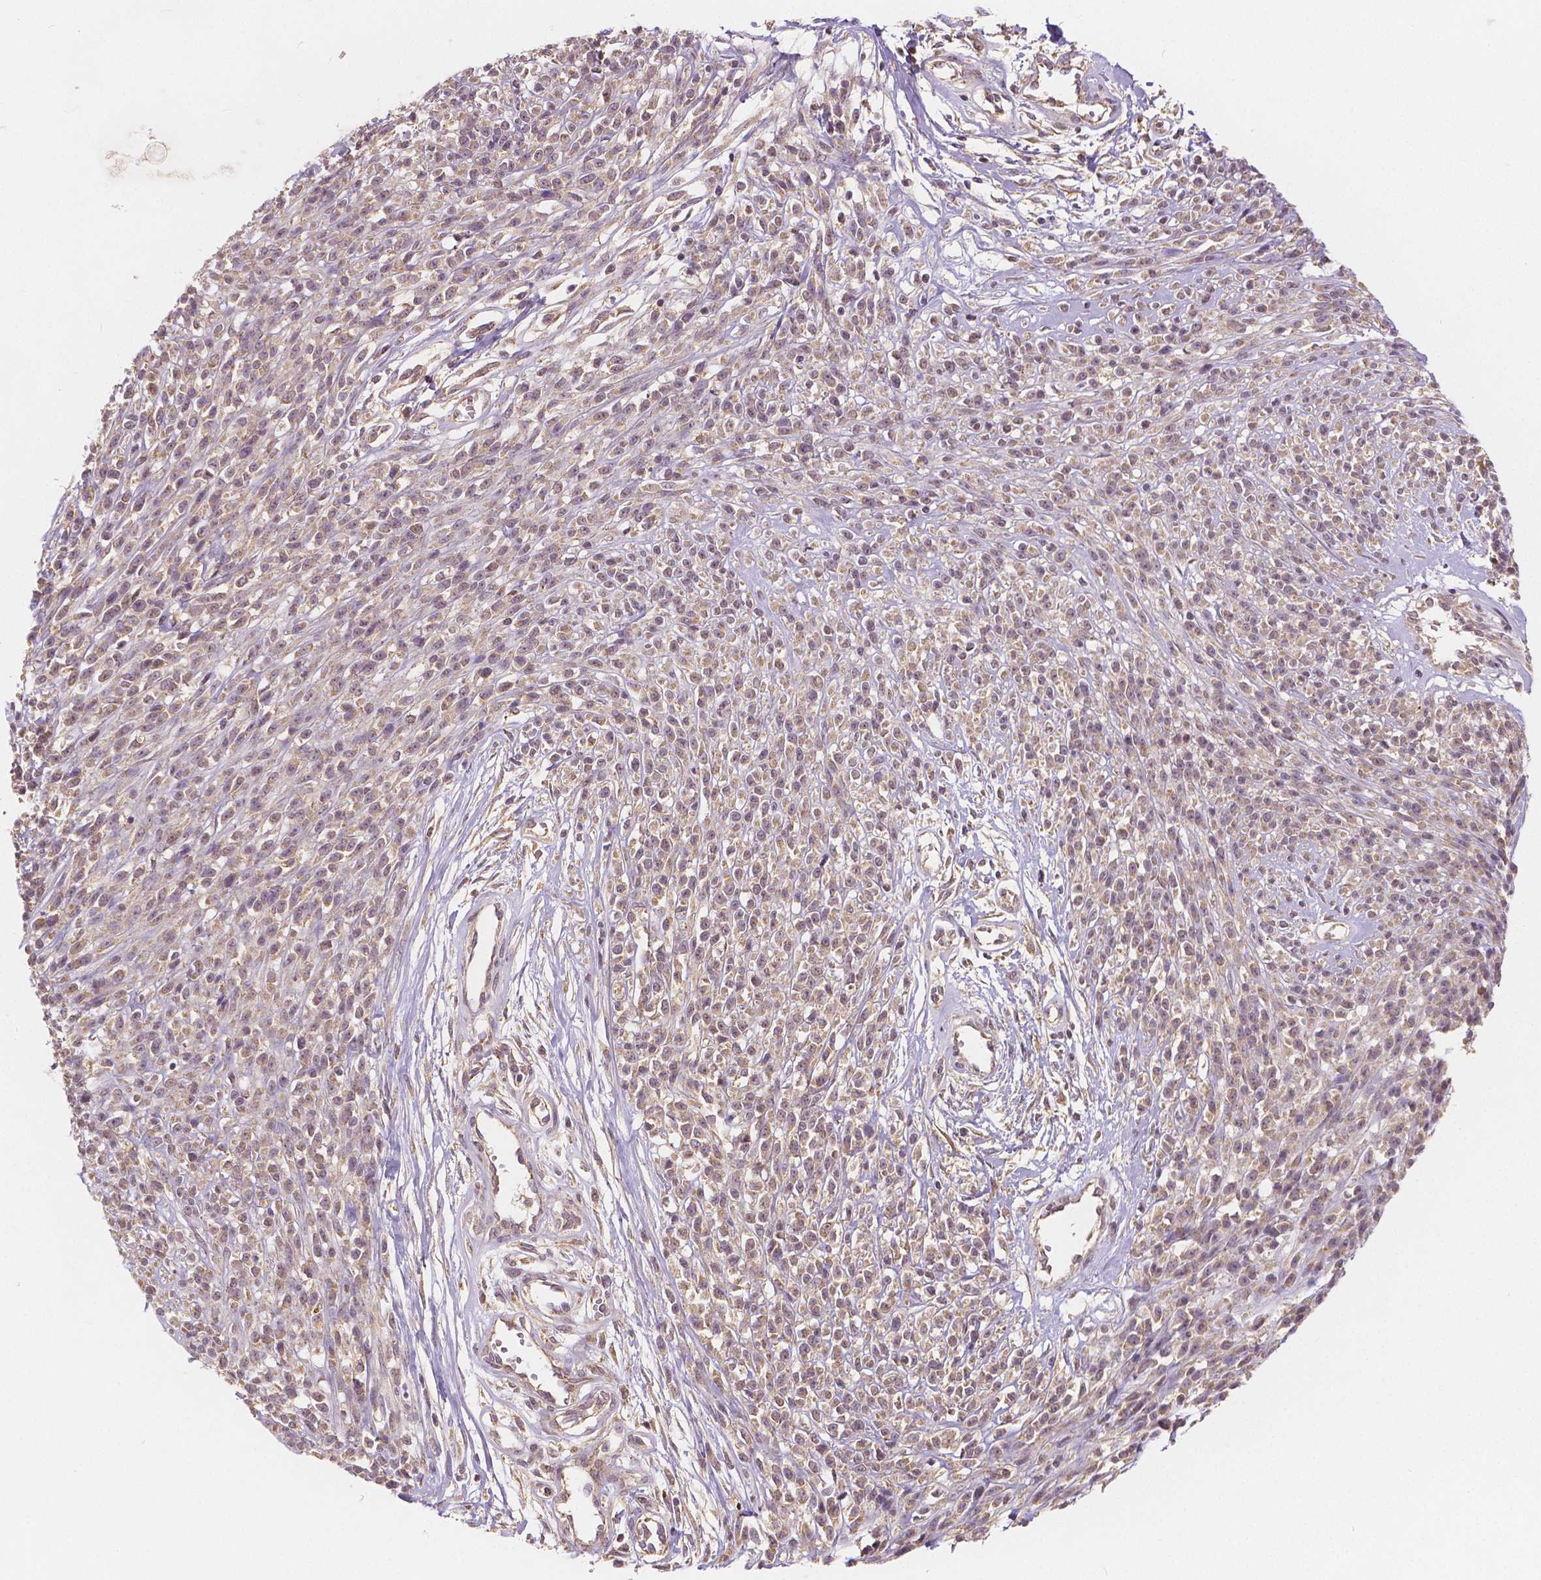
{"staining": {"intensity": "negative", "quantity": "none", "location": "none"}, "tissue": "melanoma", "cell_type": "Tumor cells", "image_type": "cancer", "snomed": [{"axis": "morphology", "description": "Malignant melanoma, NOS"}, {"axis": "topography", "description": "Skin"}, {"axis": "topography", "description": "Skin of trunk"}], "caption": "The image displays no significant positivity in tumor cells of malignant melanoma.", "gene": "SNX12", "patient": {"sex": "male", "age": 74}}